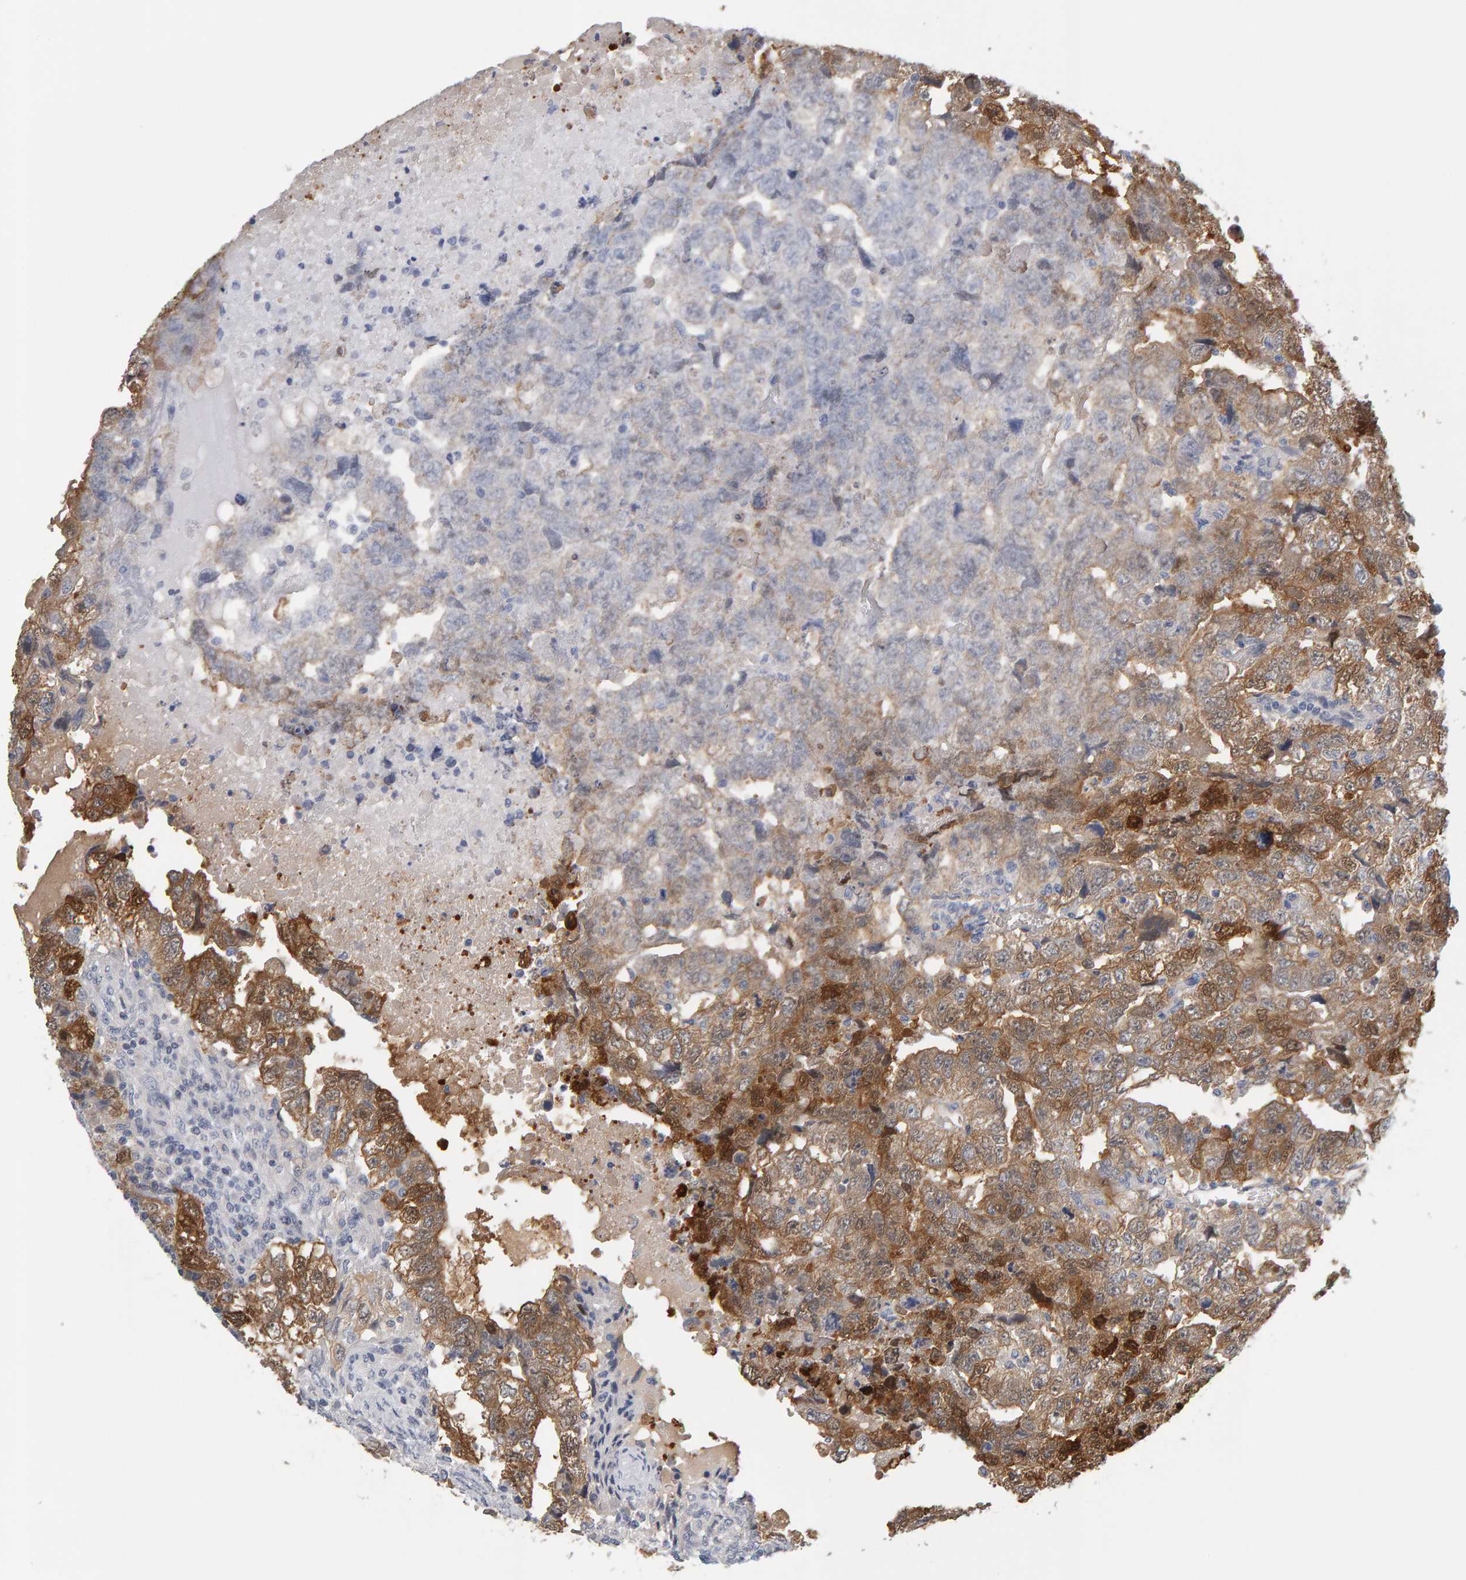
{"staining": {"intensity": "moderate", "quantity": ">75%", "location": "cytoplasmic/membranous"}, "tissue": "testis cancer", "cell_type": "Tumor cells", "image_type": "cancer", "snomed": [{"axis": "morphology", "description": "Carcinoma, Embryonal, NOS"}, {"axis": "topography", "description": "Testis"}], "caption": "Brown immunohistochemical staining in embryonal carcinoma (testis) exhibits moderate cytoplasmic/membranous staining in approximately >75% of tumor cells.", "gene": "CTH", "patient": {"sex": "male", "age": 36}}